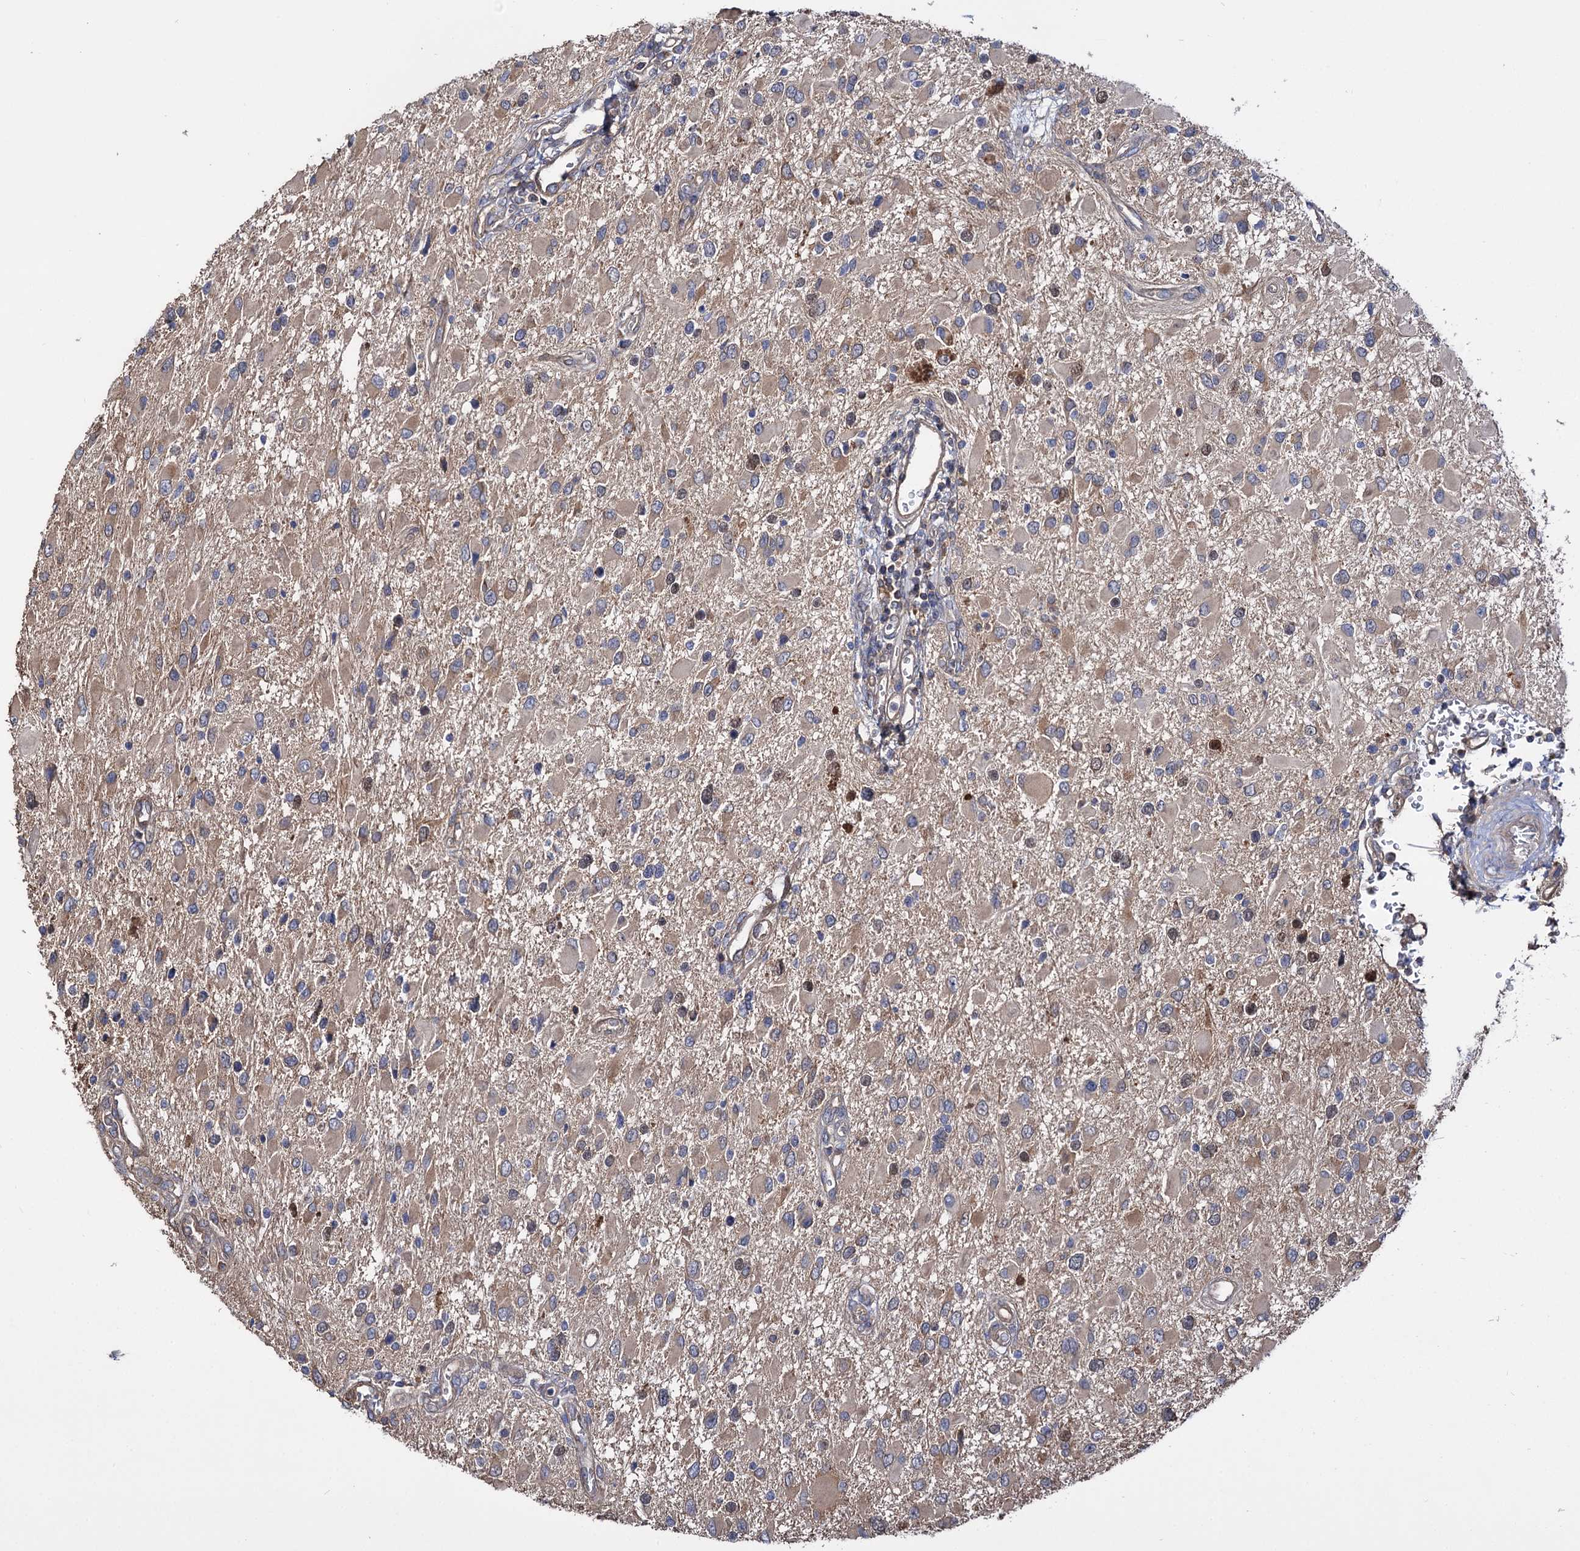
{"staining": {"intensity": "weak", "quantity": "25%-75%", "location": "cytoplasmic/membranous"}, "tissue": "glioma", "cell_type": "Tumor cells", "image_type": "cancer", "snomed": [{"axis": "morphology", "description": "Glioma, malignant, High grade"}, {"axis": "topography", "description": "Brain"}], "caption": "Immunohistochemistry (IHC) (DAB (3,3'-diaminobenzidine)) staining of glioma shows weak cytoplasmic/membranous protein expression in approximately 25%-75% of tumor cells. (DAB (3,3'-diaminobenzidine) IHC, brown staining for protein, blue staining for nuclei).", "gene": "IDI1", "patient": {"sex": "male", "age": 53}}